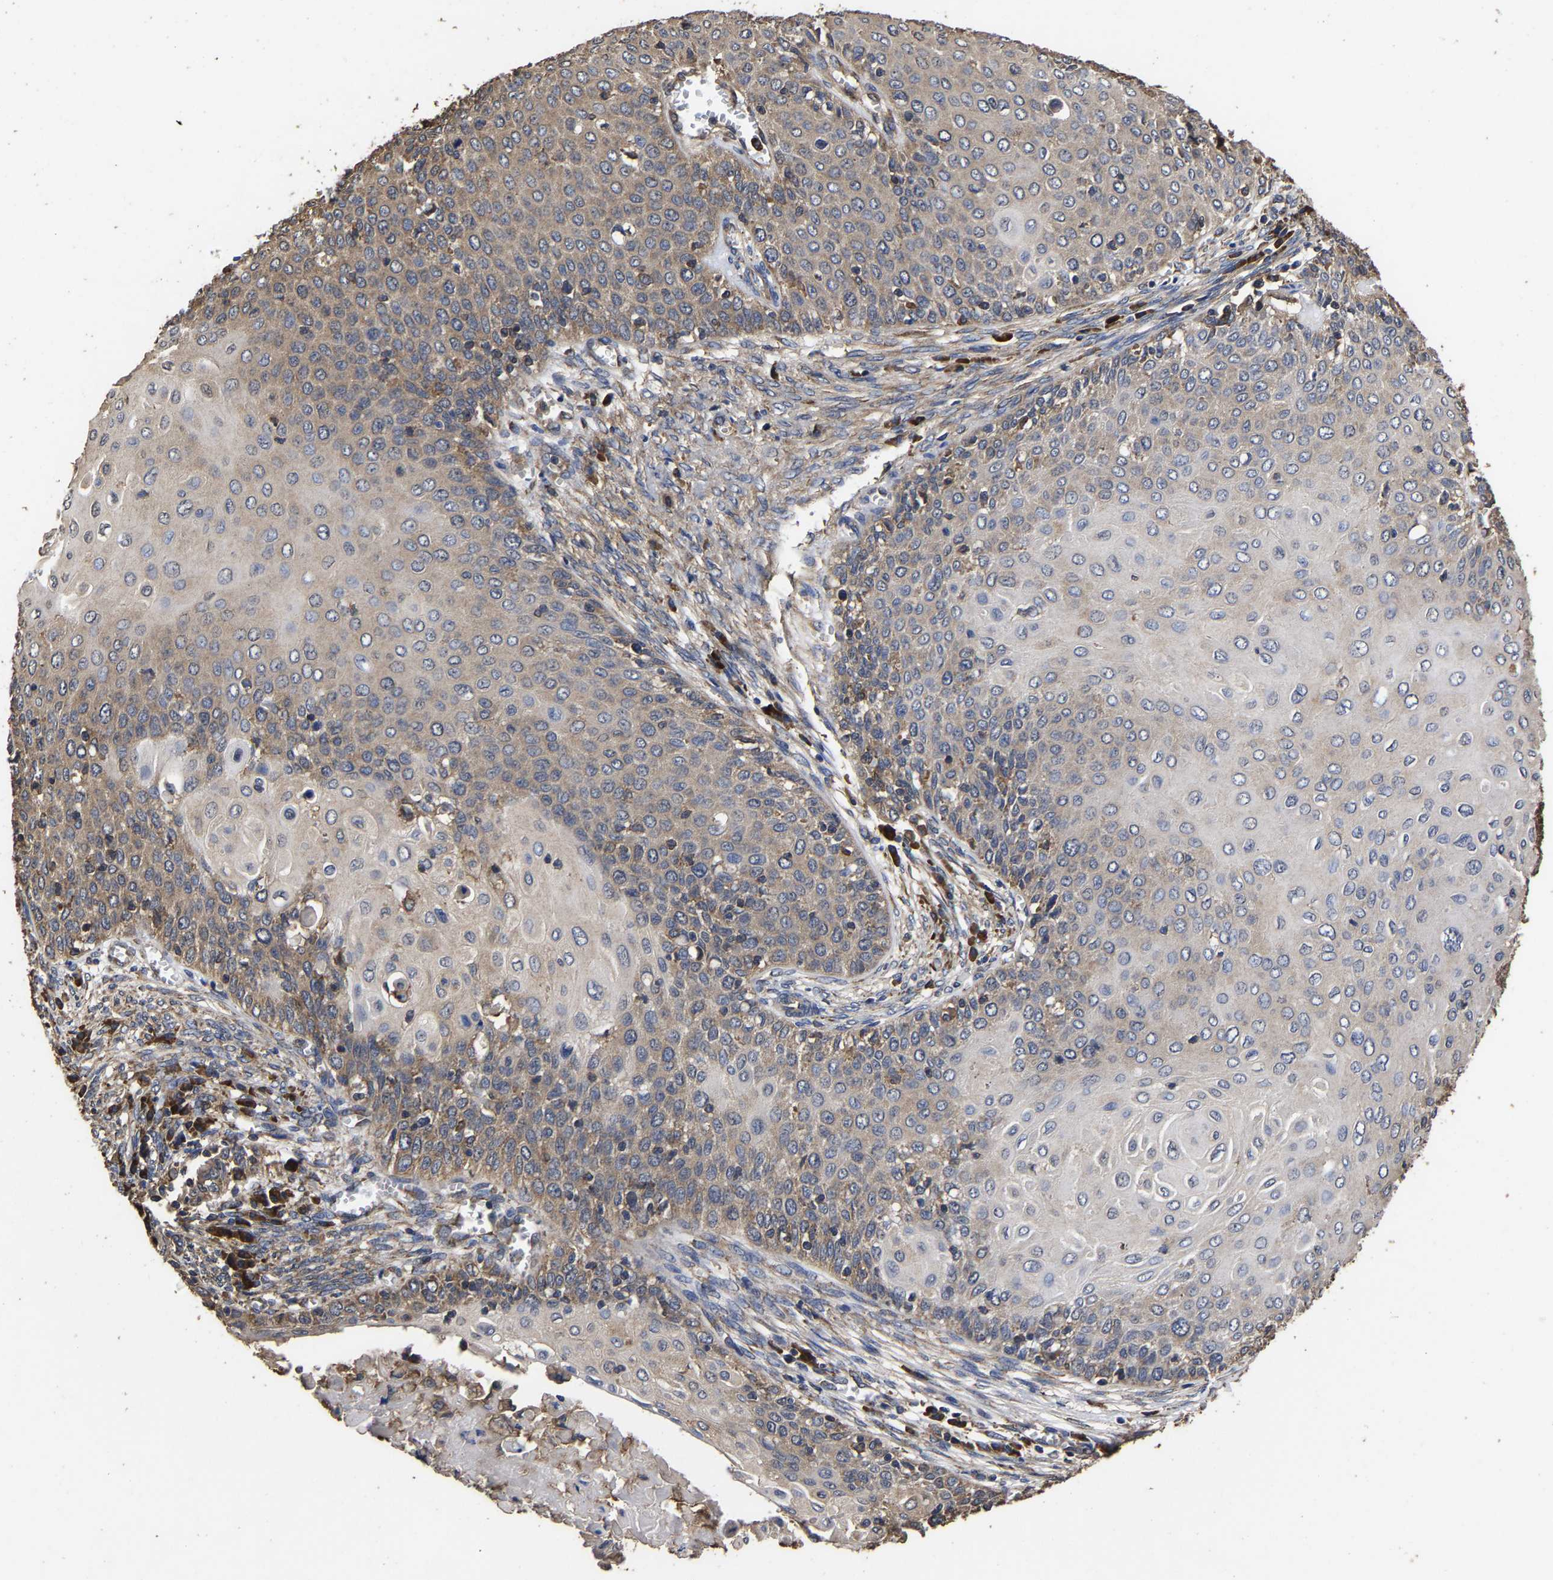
{"staining": {"intensity": "moderate", "quantity": "25%-75%", "location": "cytoplasmic/membranous"}, "tissue": "cervical cancer", "cell_type": "Tumor cells", "image_type": "cancer", "snomed": [{"axis": "morphology", "description": "Squamous cell carcinoma, NOS"}, {"axis": "topography", "description": "Cervix"}], "caption": "Moderate cytoplasmic/membranous protein expression is seen in about 25%-75% of tumor cells in cervical squamous cell carcinoma.", "gene": "ITCH", "patient": {"sex": "female", "age": 39}}